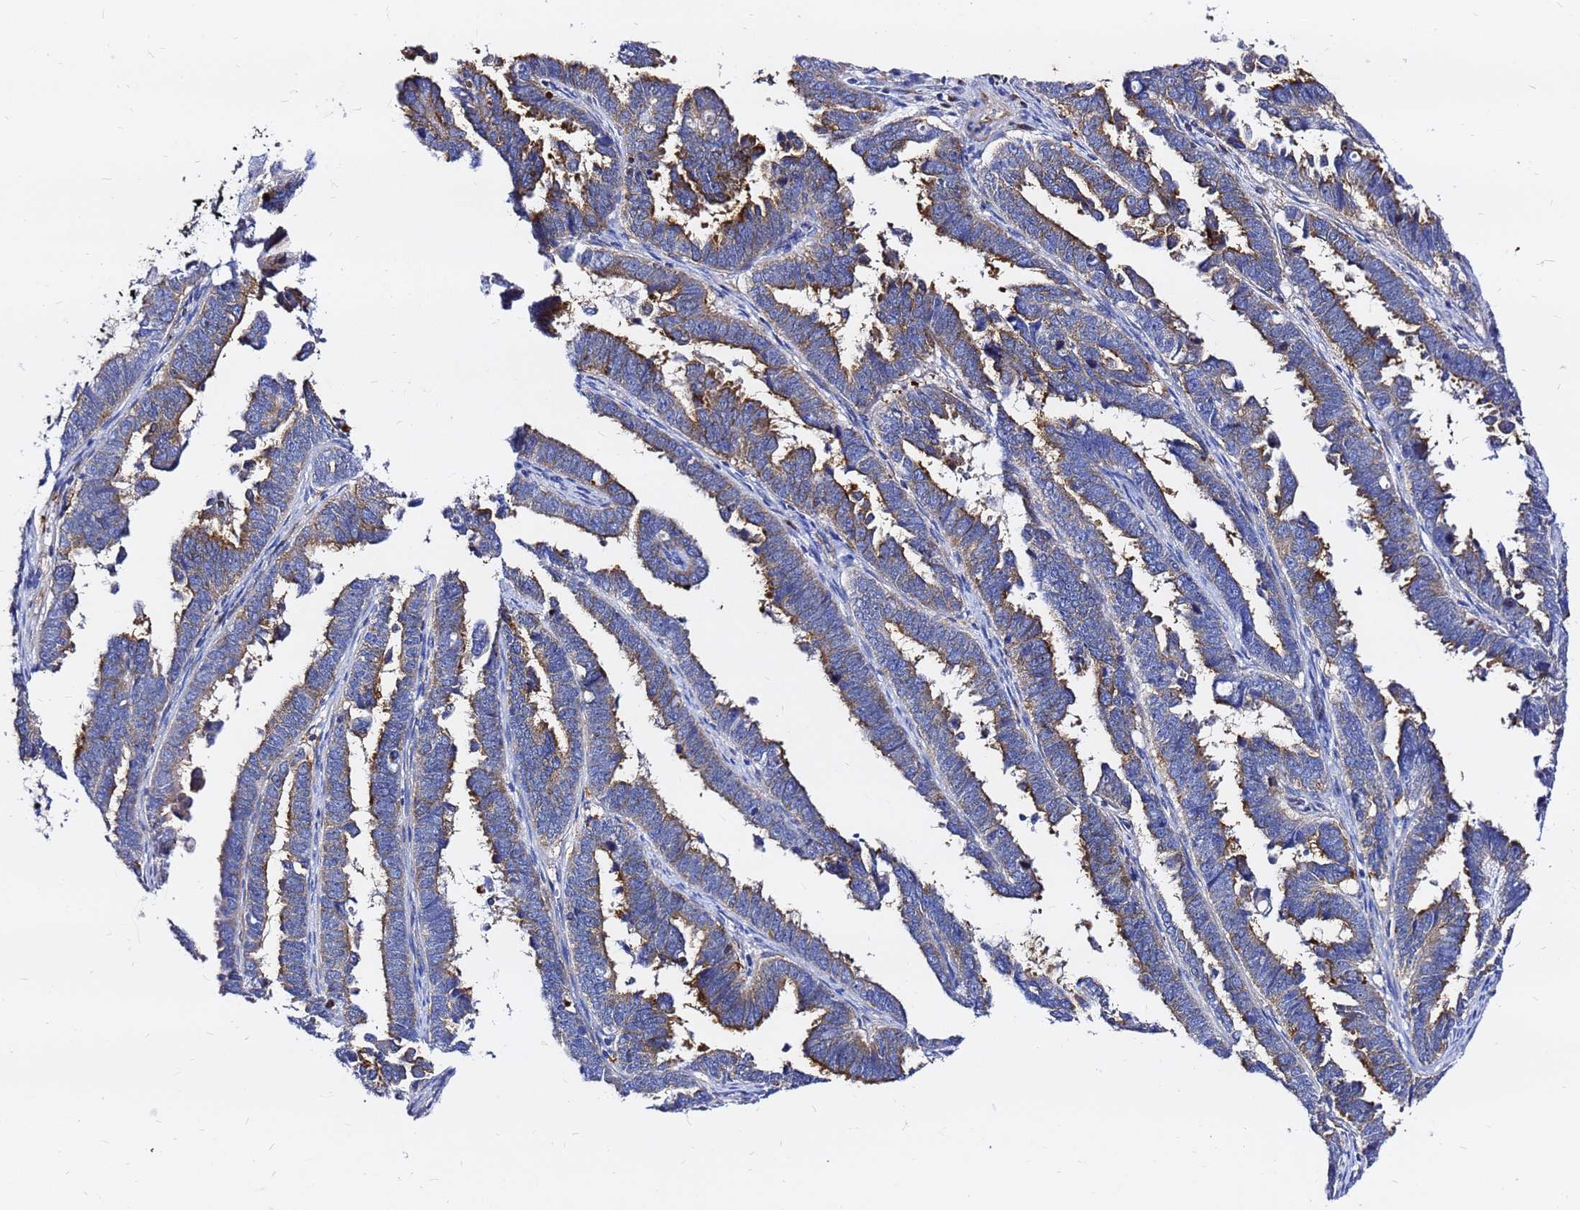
{"staining": {"intensity": "moderate", "quantity": "<25%", "location": "cytoplasmic/membranous"}, "tissue": "endometrial cancer", "cell_type": "Tumor cells", "image_type": "cancer", "snomed": [{"axis": "morphology", "description": "Adenocarcinoma, NOS"}, {"axis": "topography", "description": "Endometrium"}], "caption": "Moderate cytoplasmic/membranous staining for a protein is identified in about <25% of tumor cells of endometrial cancer (adenocarcinoma) using IHC.", "gene": "TUBA8", "patient": {"sex": "female", "age": 75}}